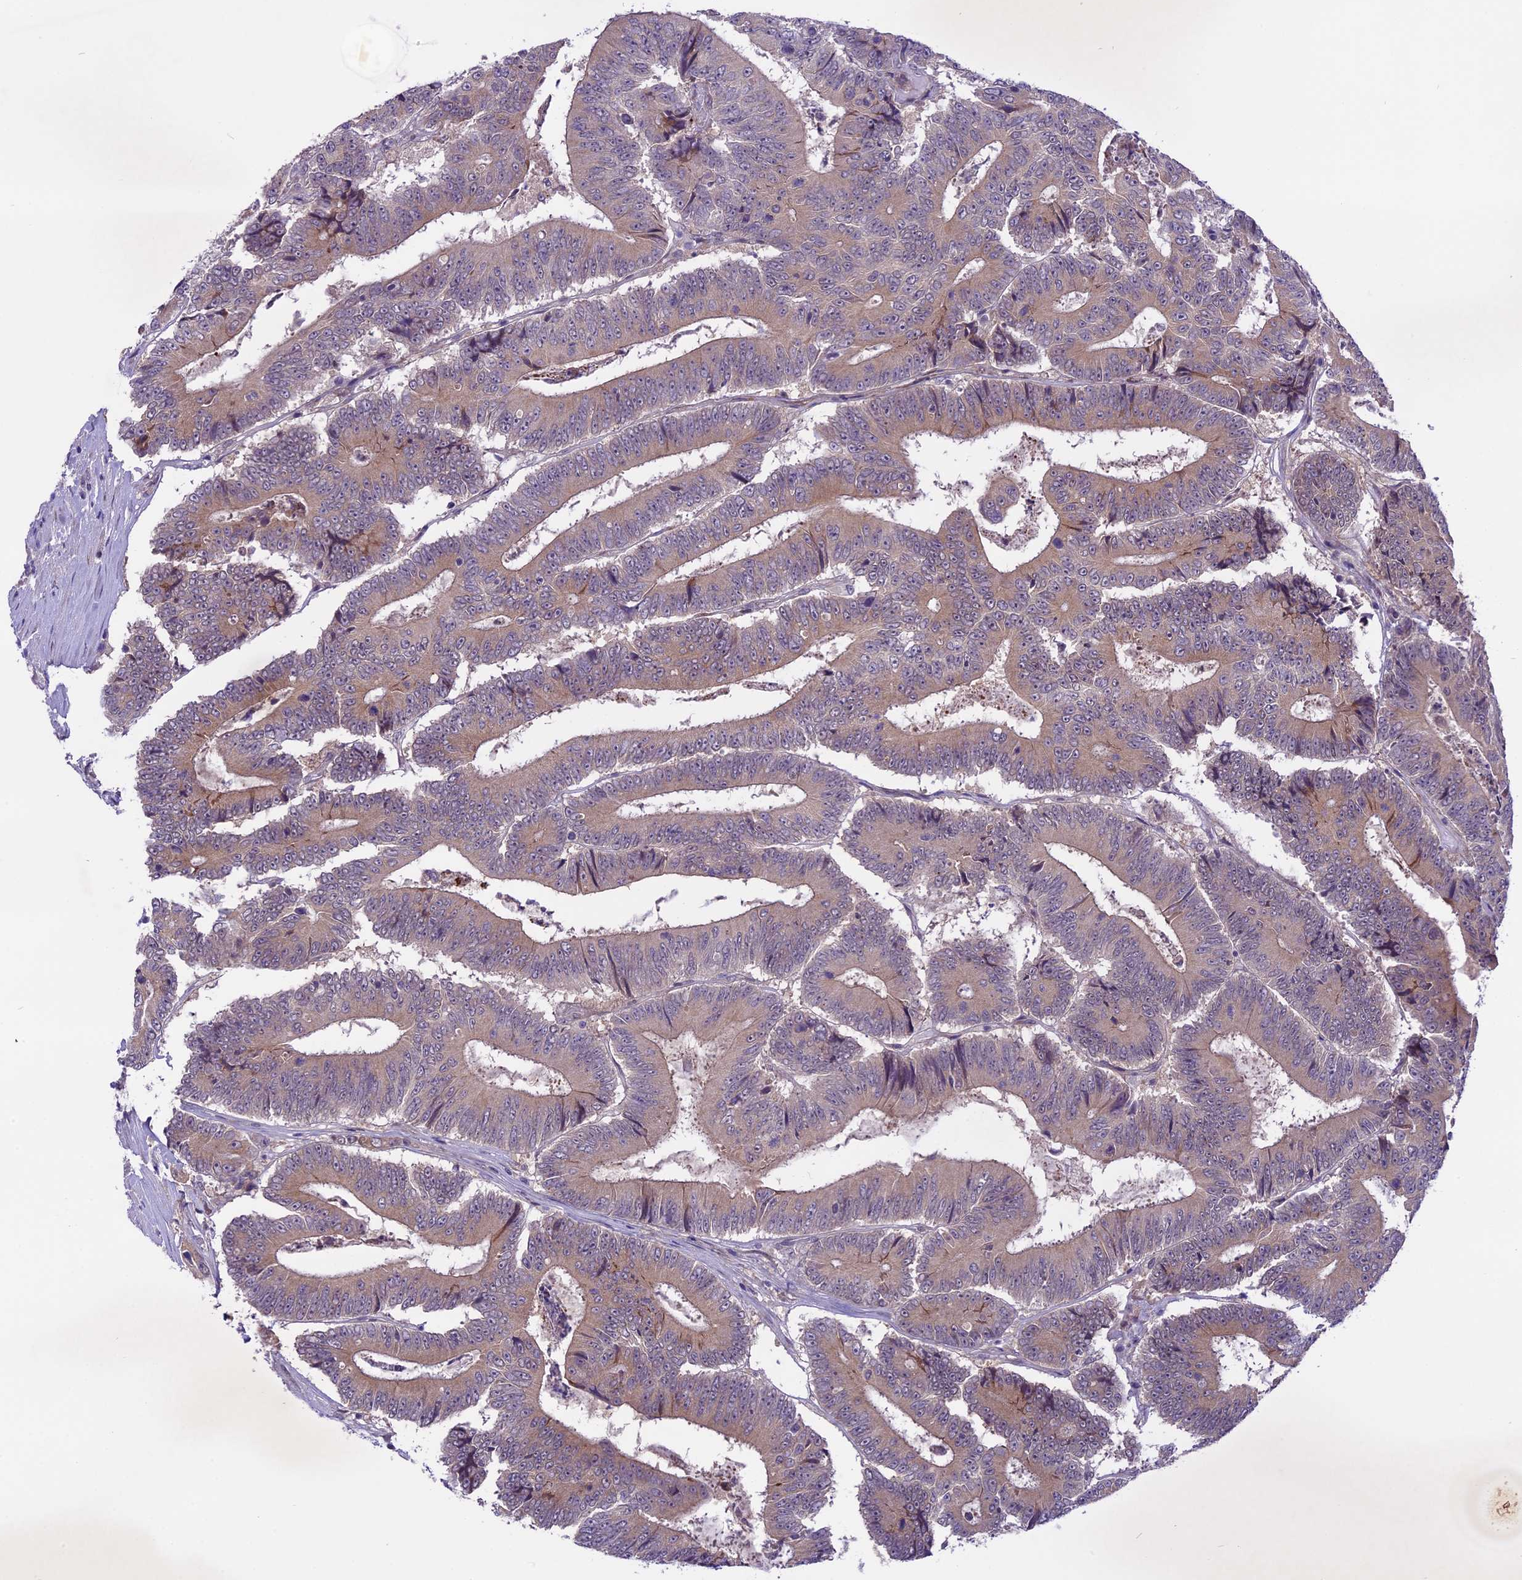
{"staining": {"intensity": "weak", "quantity": "25%-75%", "location": "cytoplasmic/membranous"}, "tissue": "colorectal cancer", "cell_type": "Tumor cells", "image_type": "cancer", "snomed": [{"axis": "morphology", "description": "Adenocarcinoma, NOS"}, {"axis": "topography", "description": "Colon"}], "caption": "A photomicrograph of human colorectal cancer (adenocarcinoma) stained for a protein demonstrates weak cytoplasmic/membranous brown staining in tumor cells.", "gene": "SPRED1", "patient": {"sex": "male", "age": 83}}